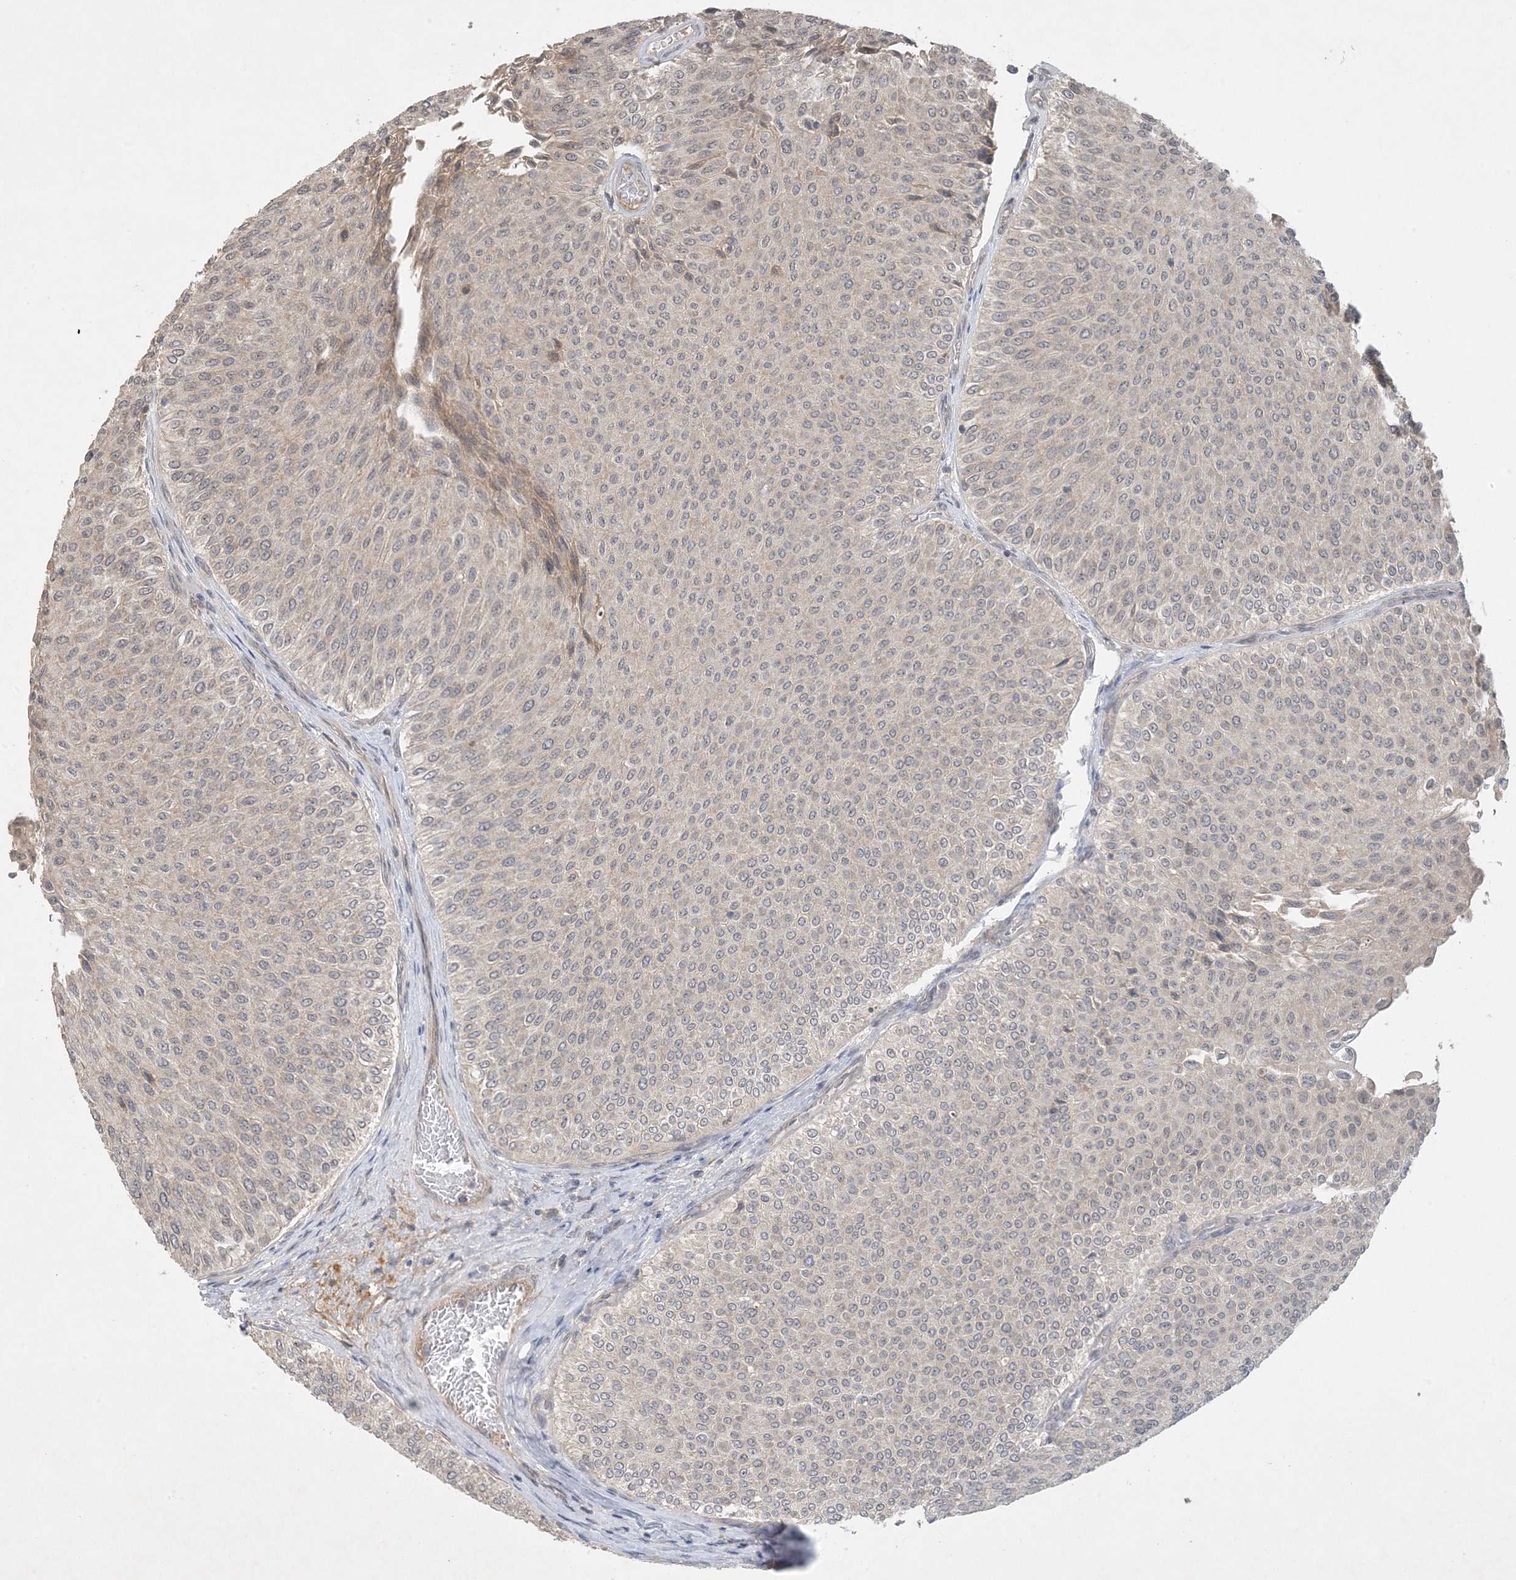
{"staining": {"intensity": "negative", "quantity": "none", "location": "none"}, "tissue": "urothelial cancer", "cell_type": "Tumor cells", "image_type": "cancer", "snomed": [{"axis": "morphology", "description": "Urothelial carcinoma, Low grade"}, {"axis": "topography", "description": "Urinary bladder"}], "caption": "A high-resolution histopathology image shows immunohistochemistry (IHC) staining of urothelial cancer, which reveals no significant positivity in tumor cells.", "gene": "ZCCHC4", "patient": {"sex": "male", "age": 78}}